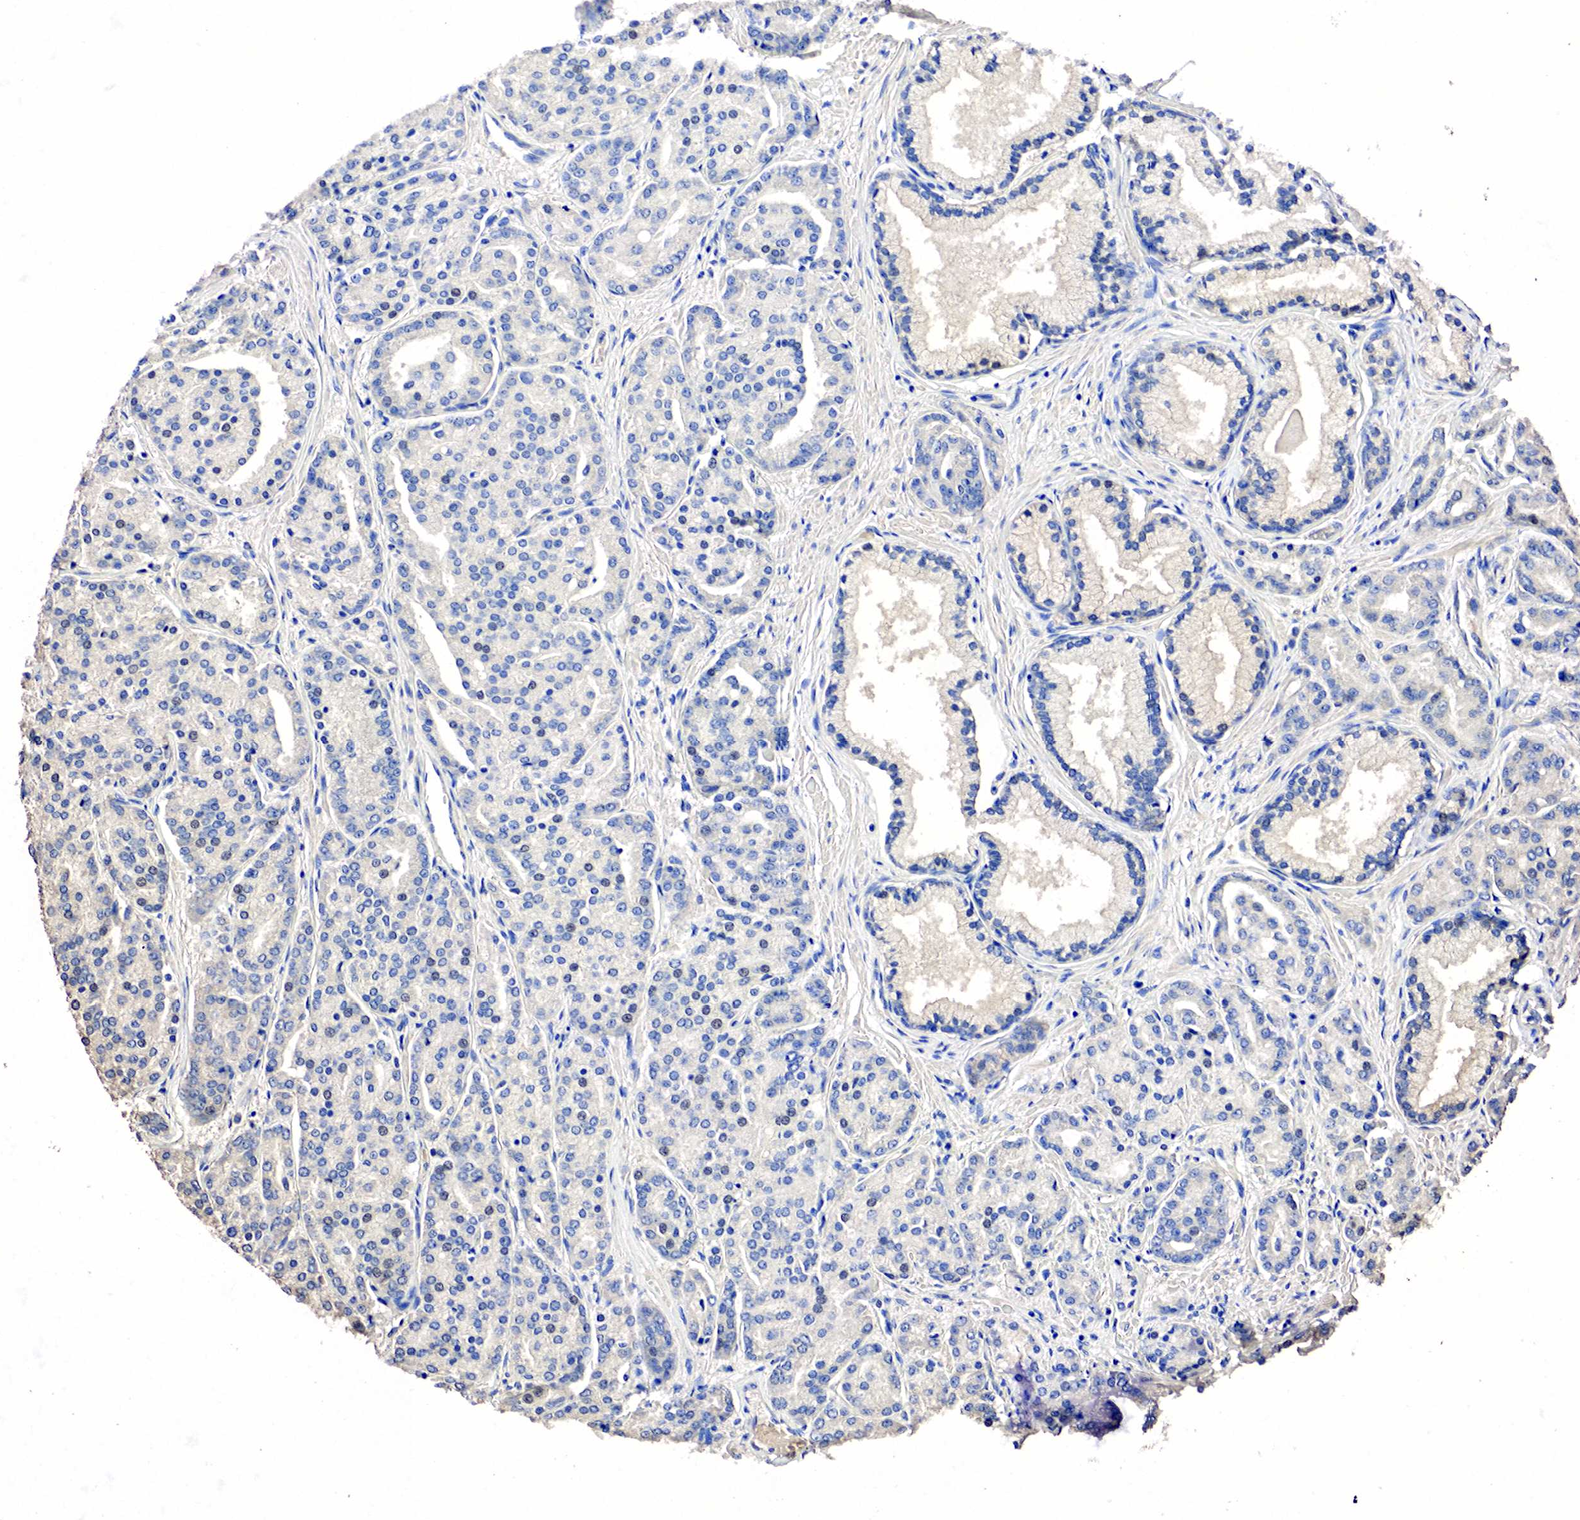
{"staining": {"intensity": "weak", "quantity": "<25%", "location": "cytoplasmic/membranous,nuclear"}, "tissue": "prostate cancer", "cell_type": "Tumor cells", "image_type": "cancer", "snomed": [{"axis": "morphology", "description": "Adenocarcinoma, High grade"}, {"axis": "topography", "description": "Prostate"}], "caption": "The micrograph demonstrates no staining of tumor cells in prostate high-grade adenocarcinoma.", "gene": "SST", "patient": {"sex": "male", "age": 64}}